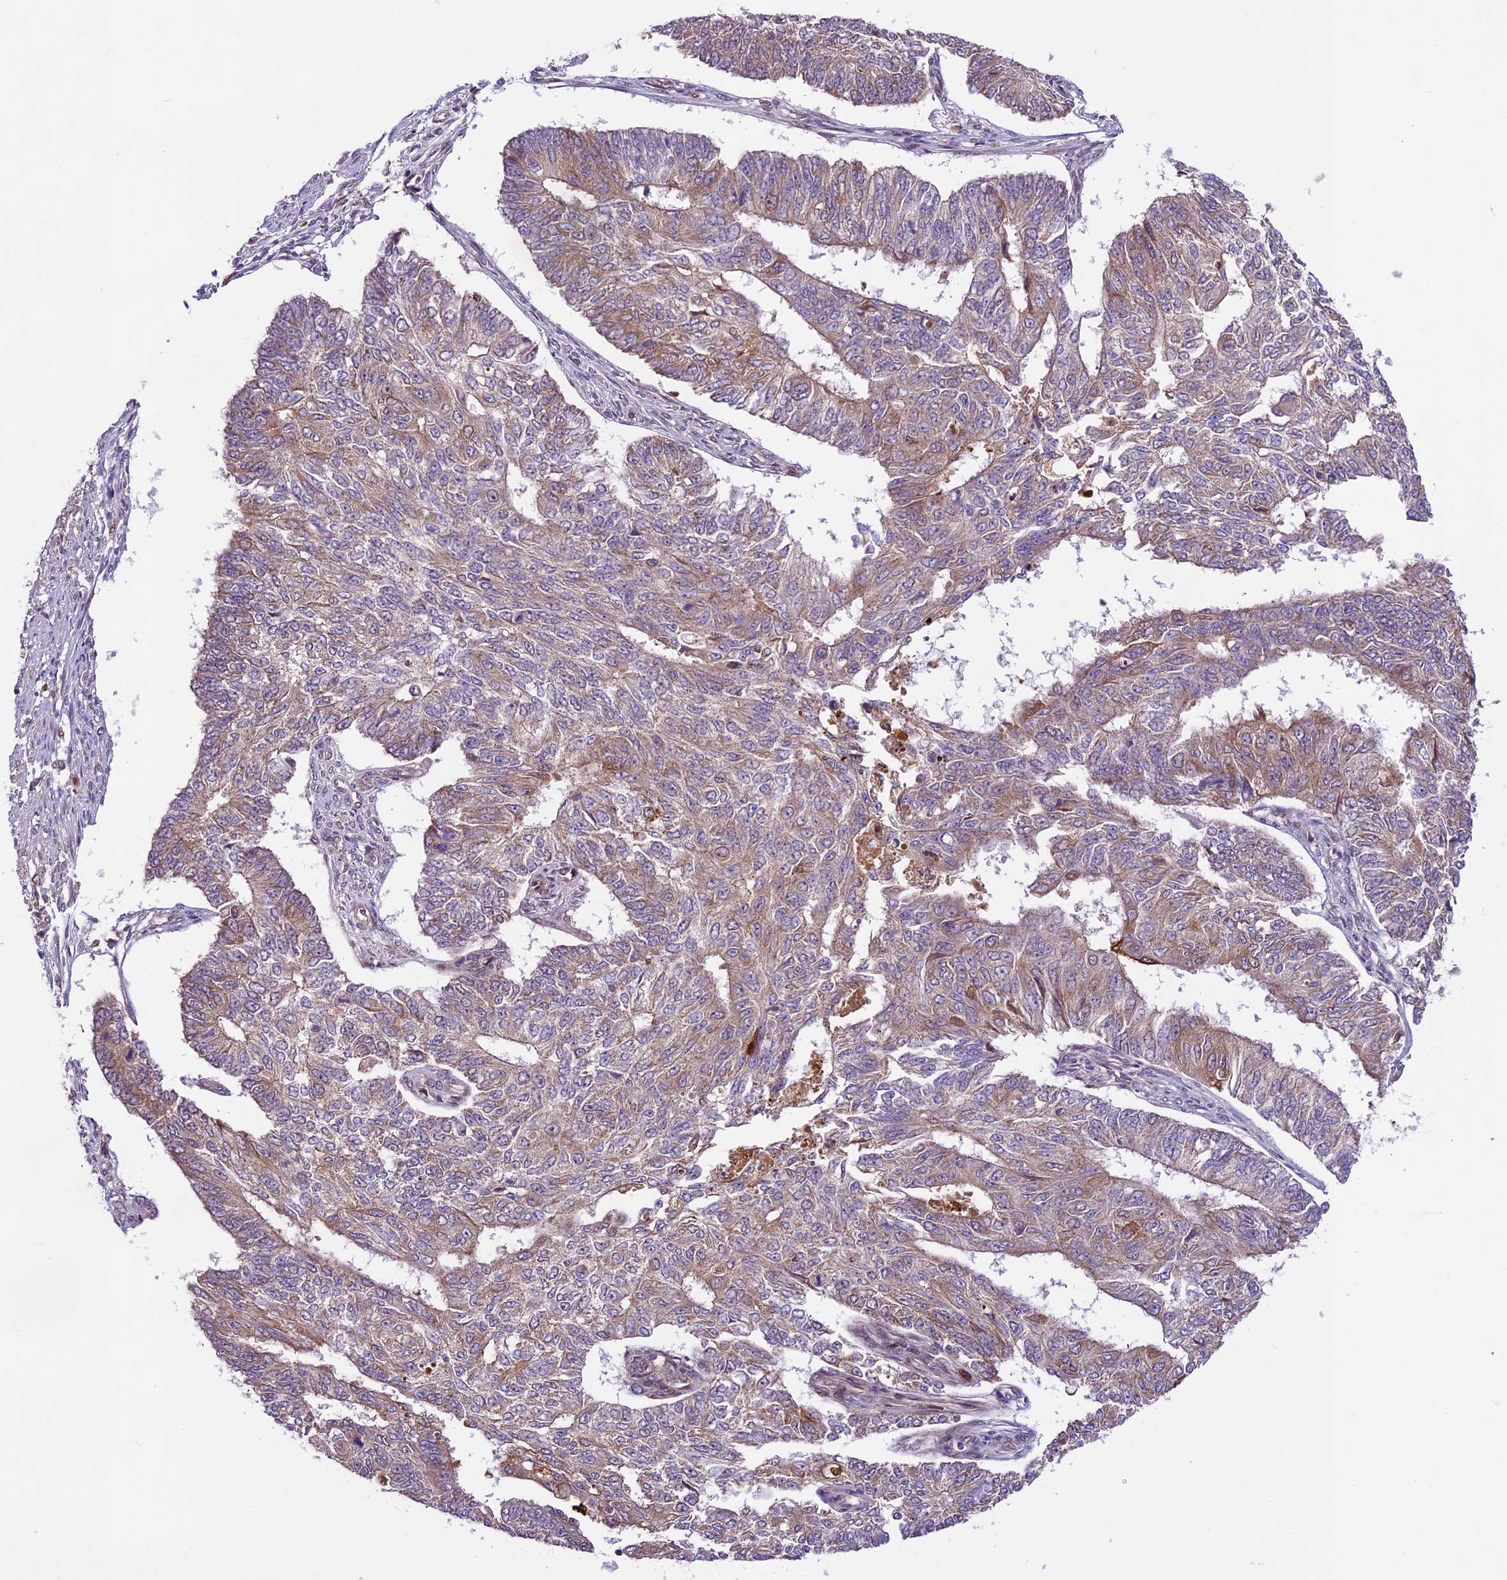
{"staining": {"intensity": "weak", "quantity": "25%-75%", "location": "cytoplasmic/membranous"}, "tissue": "endometrial cancer", "cell_type": "Tumor cells", "image_type": "cancer", "snomed": [{"axis": "morphology", "description": "Adenocarcinoma, NOS"}, {"axis": "topography", "description": "Endometrium"}], "caption": "An immunohistochemistry micrograph of tumor tissue is shown. Protein staining in brown highlights weak cytoplasmic/membranous positivity in endometrial adenocarcinoma within tumor cells. (DAB (3,3'-diaminobenzidine) = brown stain, brightfield microscopy at high magnification).", "gene": "CCSER1", "patient": {"sex": "female", "age": 32}}